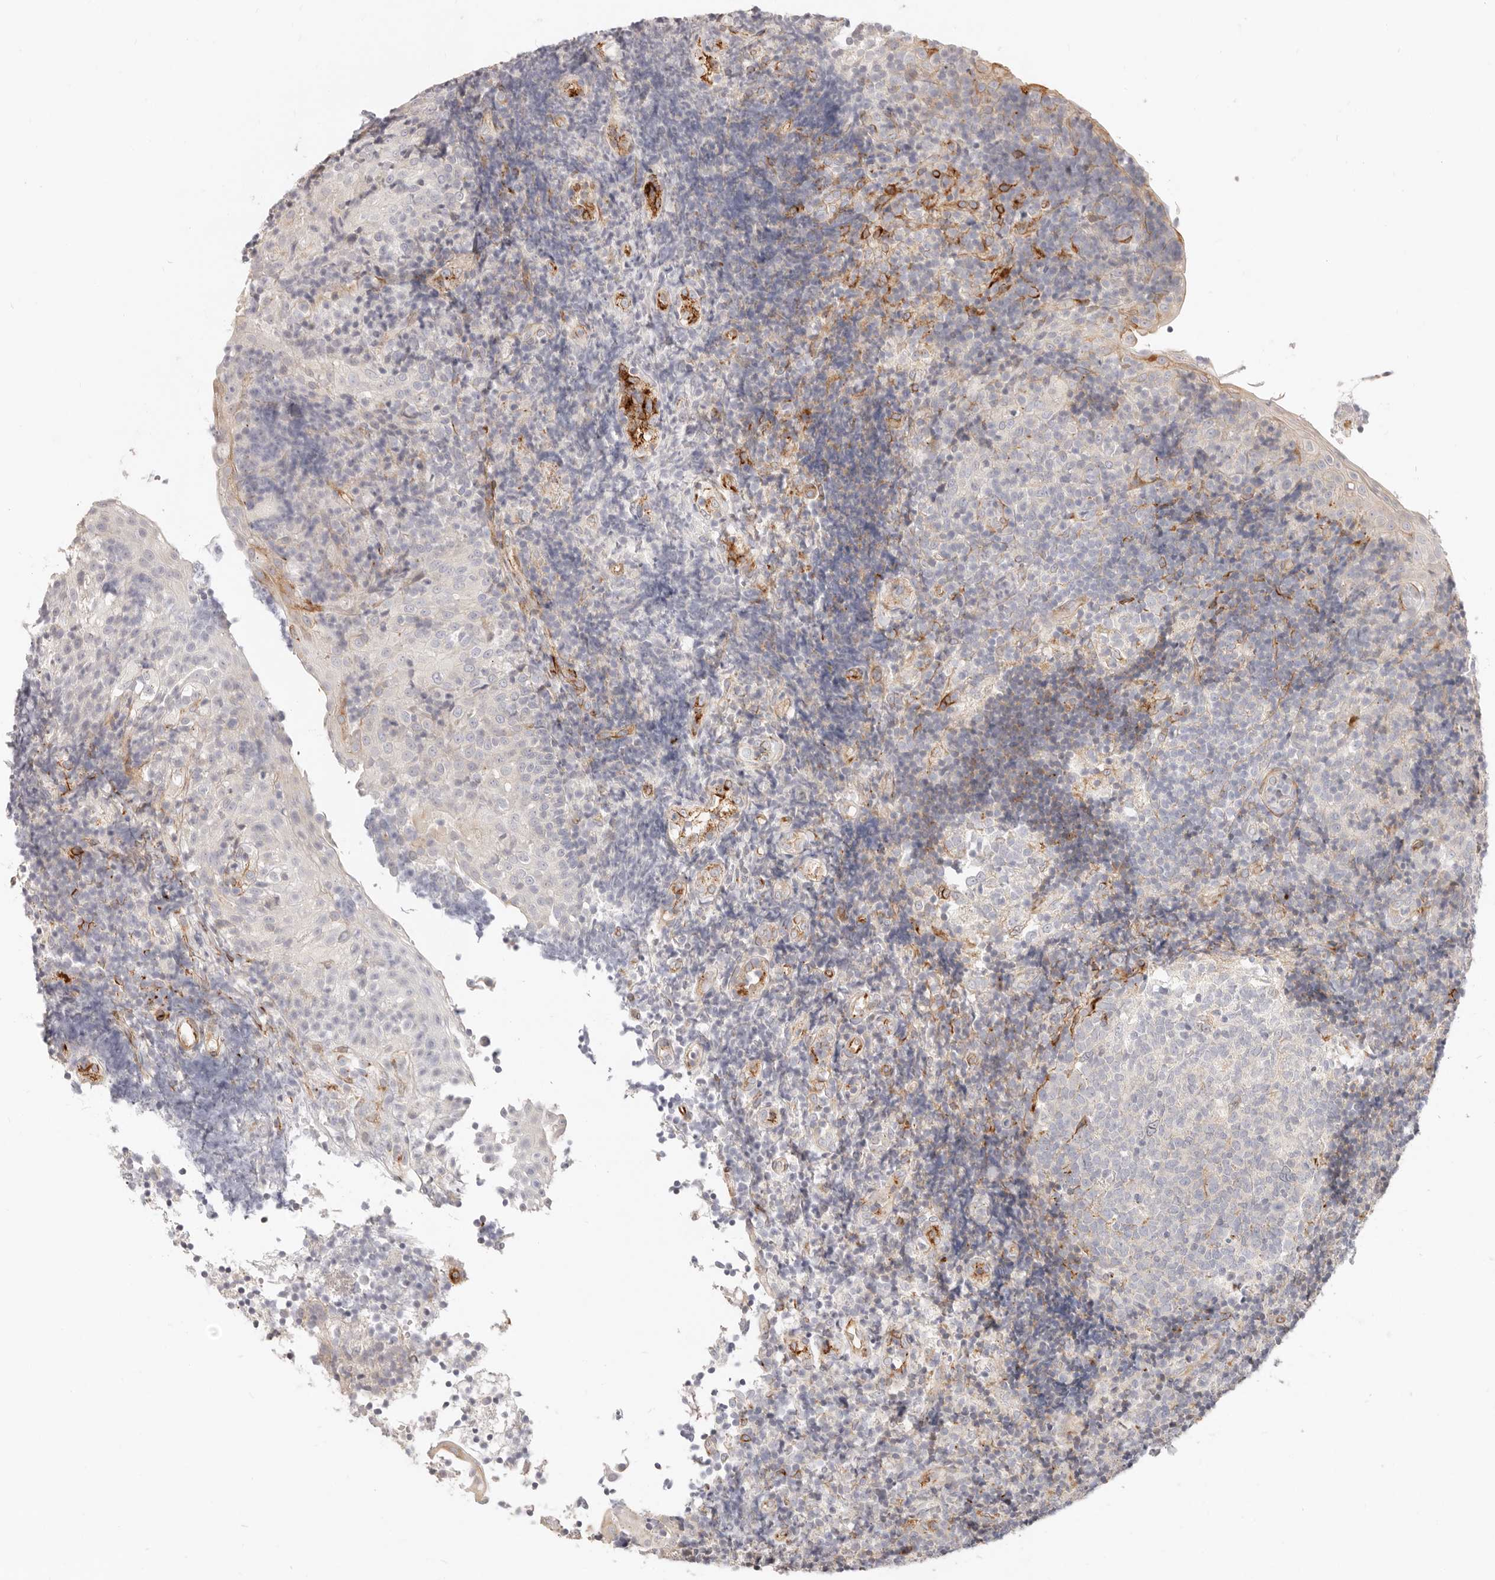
{"staining": {"intensity": "negative", "quantity": "none", "location": "none"}, "tissue": "tonsil", "cell_type": "Germinal center cells", "image_type": "normal", "snomed": [{"axis": "morphology", "description": "Normal tissue, NOS"}, {"axis": "topography", "description": "Tonsil"}], "caption": "This is a histopathology image of immunohistochemistry (IHC) staining of normal tonsil, which shows no staining in germinal center cells.", "gene": "SASS6", "patient": {"sex": "female", "age": 40}}